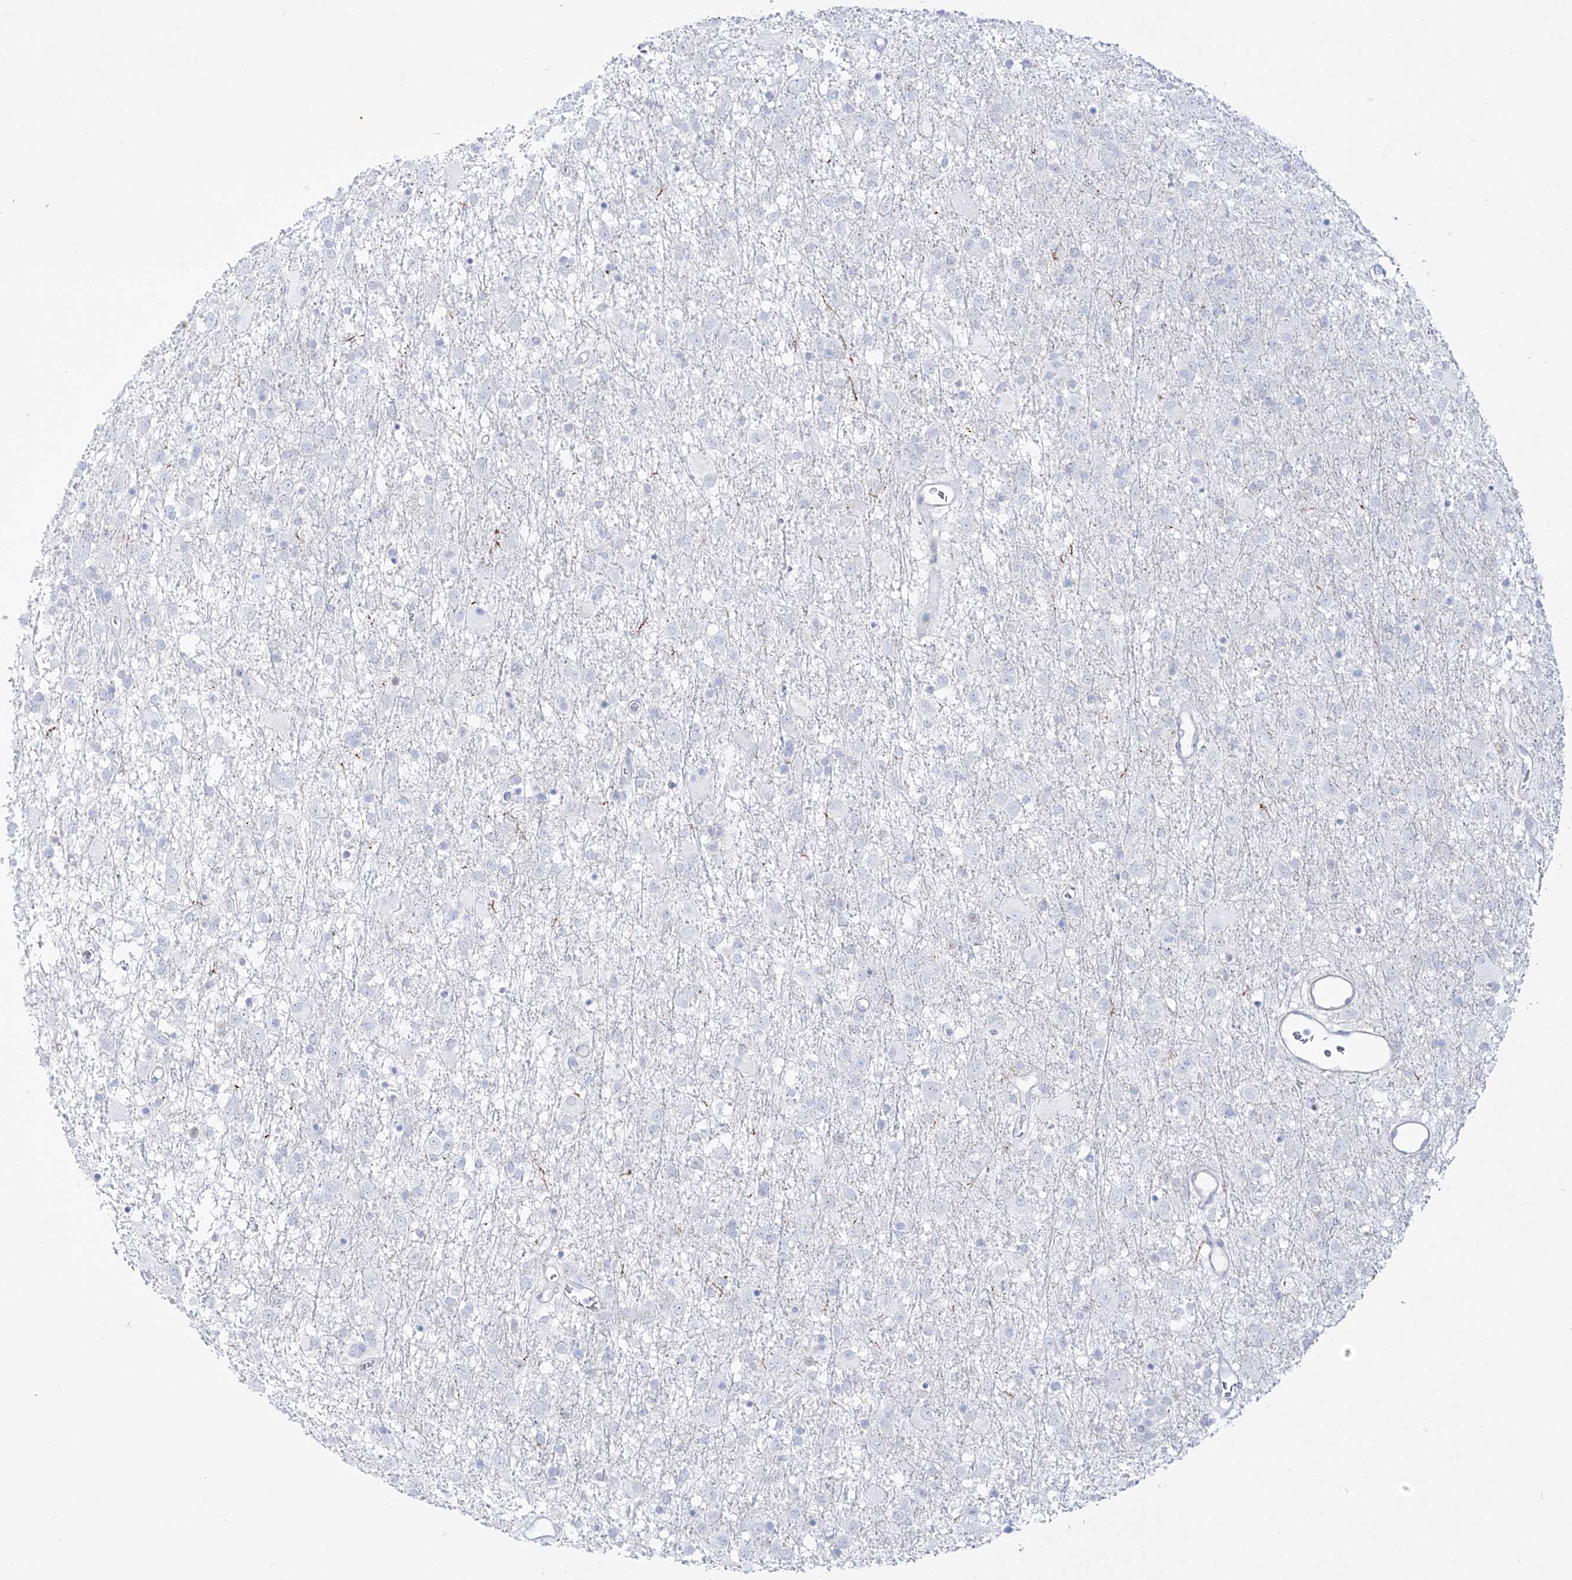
{"staining": {"intensity": "negative", "quantity": "none", "location": "none"}, "tissue": "glioma", "cell_type": "Tumor cells", "image_type": "cancer", "snomed": [{"axis": "morphology", "description": "Glioma, malignant, Low grade"}, {"axis": "topography", "description": "Brain"}], "caption": "Tumor cells are negative for protein expression in human glioma.", "gene": "DMKN", "patient": {"sex": "male", "age": 65}}